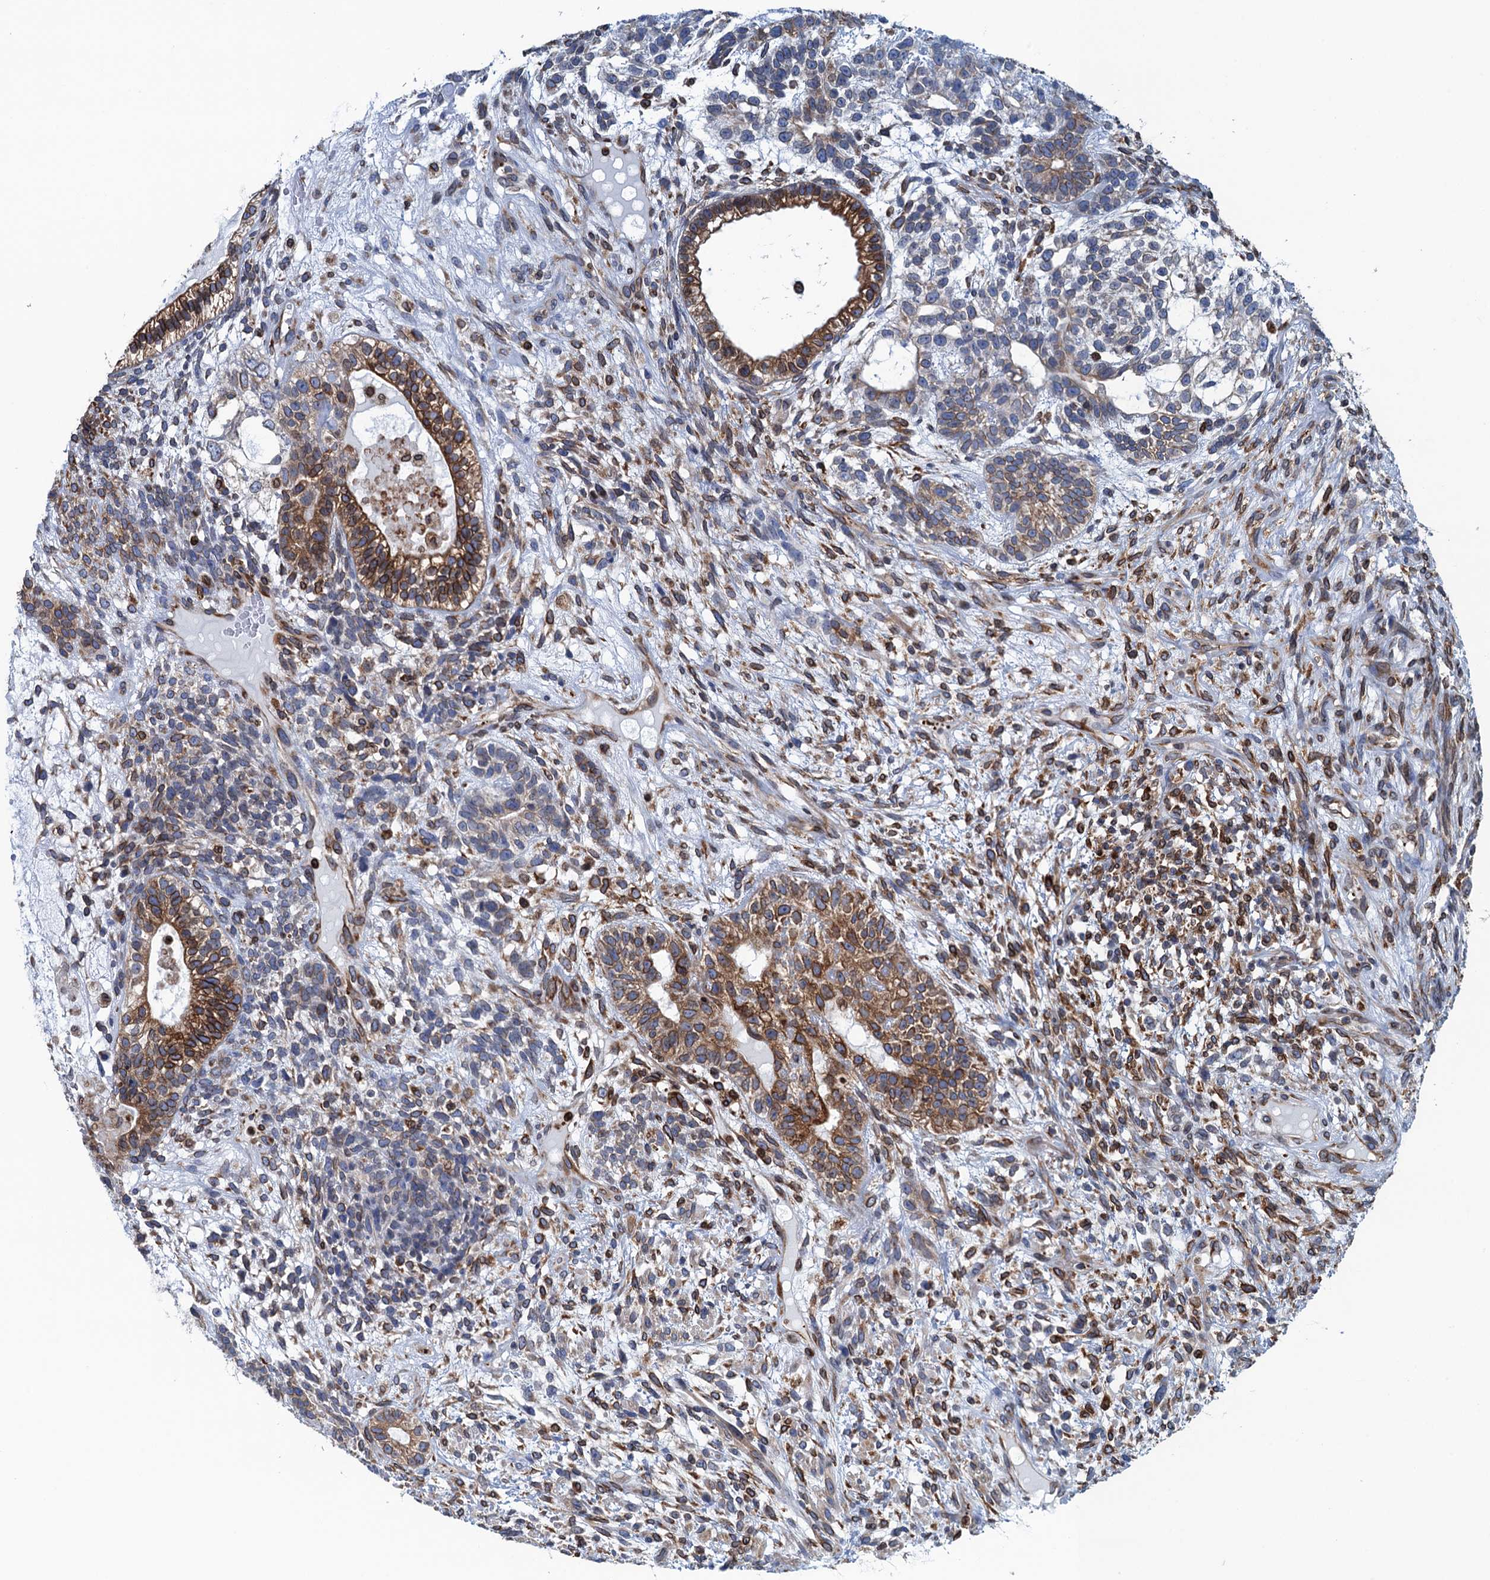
{"staining": {"intensity": "strong", "quantity": ">75%", "location": "cytoplasmic/membranous"}, "tissue": "testis cancer", "cell_type": "Tumor cells", "image_type": "cancer", "snomed": [{"axis": "morphology", "description": "Seminoma, NOS"}, {"axis": "morphology", "description": "Carcinoma, Embryonal, NOS"}, {"axis": "topography", "description": "Testis"}], "caption": "Immunohistochemical staining of testis cancer (embryonal carcinoma) reveals high levels of strong cytoplasmic/membranous protein expression in approximately >75% of tumor cells.", "gene": "TMEM205", "patient": {"sex": "male", "age": 28}}